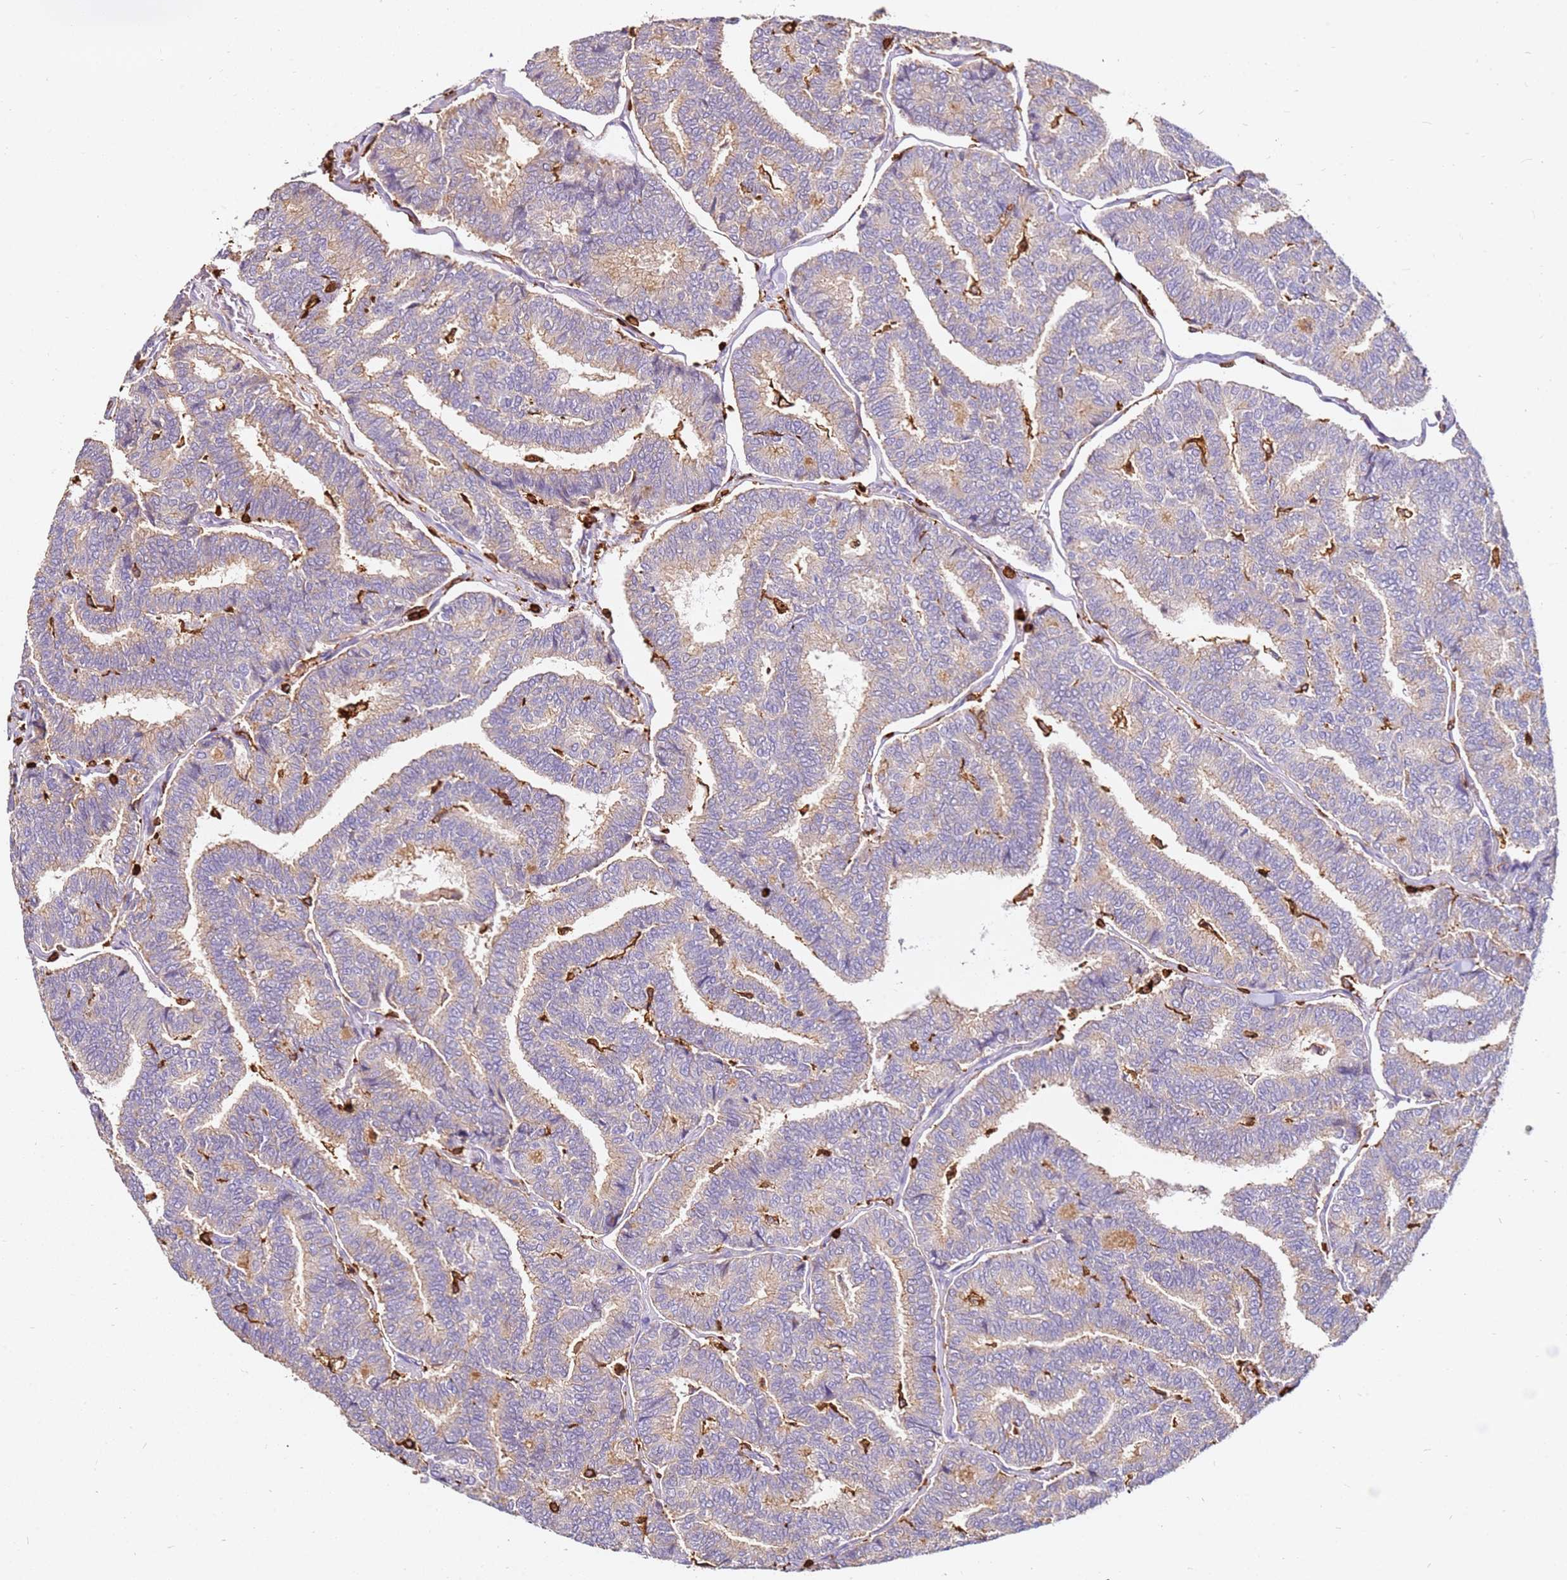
{"staining": {"intensity": "weak", "quantity": "<25%", "location": "cytoplasmic/membranous"}, "tissue": "thyroid cancer", "cell_type": "Tumor cells", "image_type": "cancer", "snomed": [{"axis": "morphology", "description": "Papillary adenocarcinoma, NOS"}, {"axis": "topography", "description": "Thyroid gland"}], "caption": "Immunohistochemistry image of human thyroid cancer stained for a protein (brown), which shows no expression in tumor cells.", "gene": "CORO1A", "patient": {"sex": "female", "age": 35}}